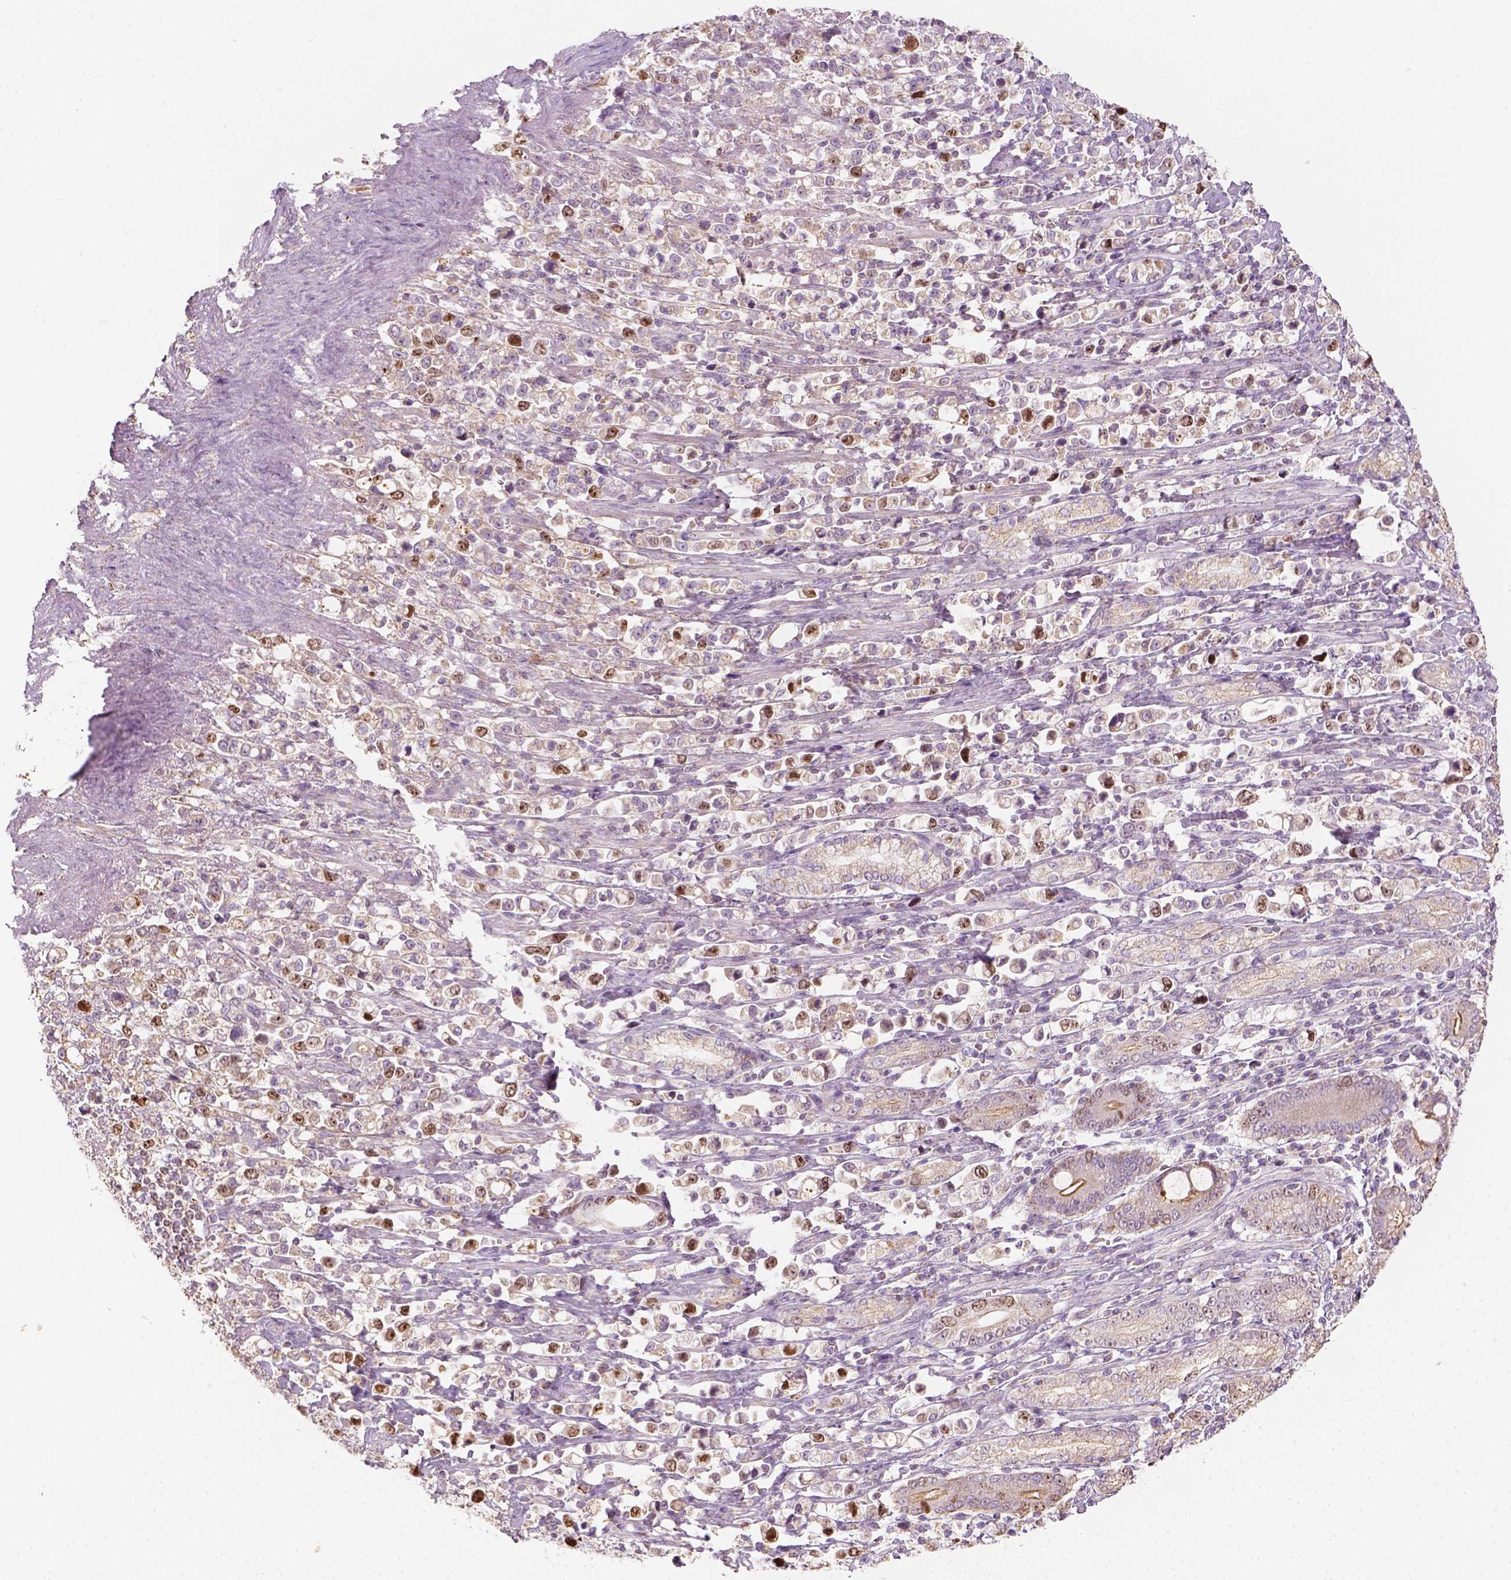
{"staining": {"intensity": "weak", "quantity": ">75%", "location": "cytoplasmic/membranous"}, "tissue": "stomach cancer", "cell_type": "Tumor cells", "image_type": "cancer", "snomed": [{"axis": "morphology", "description": "Adenocarcinoma, NOS"}, {"axis": "topography", "description": "Stomach"}], "caption": "Immunohistochemistry (IHC) (DAB) staining of adenocarcinoma (stomach) exhibits weak cytoplasmic/membranous protein staining in about >75% of tumor cells. The protein of interest is stained brown, and the nuclei are stained in blue (DAB IHC with brightfield microscopy, high magnification).", "gene": "LCA5", "patient": {"sex": "male", "age": 63}}